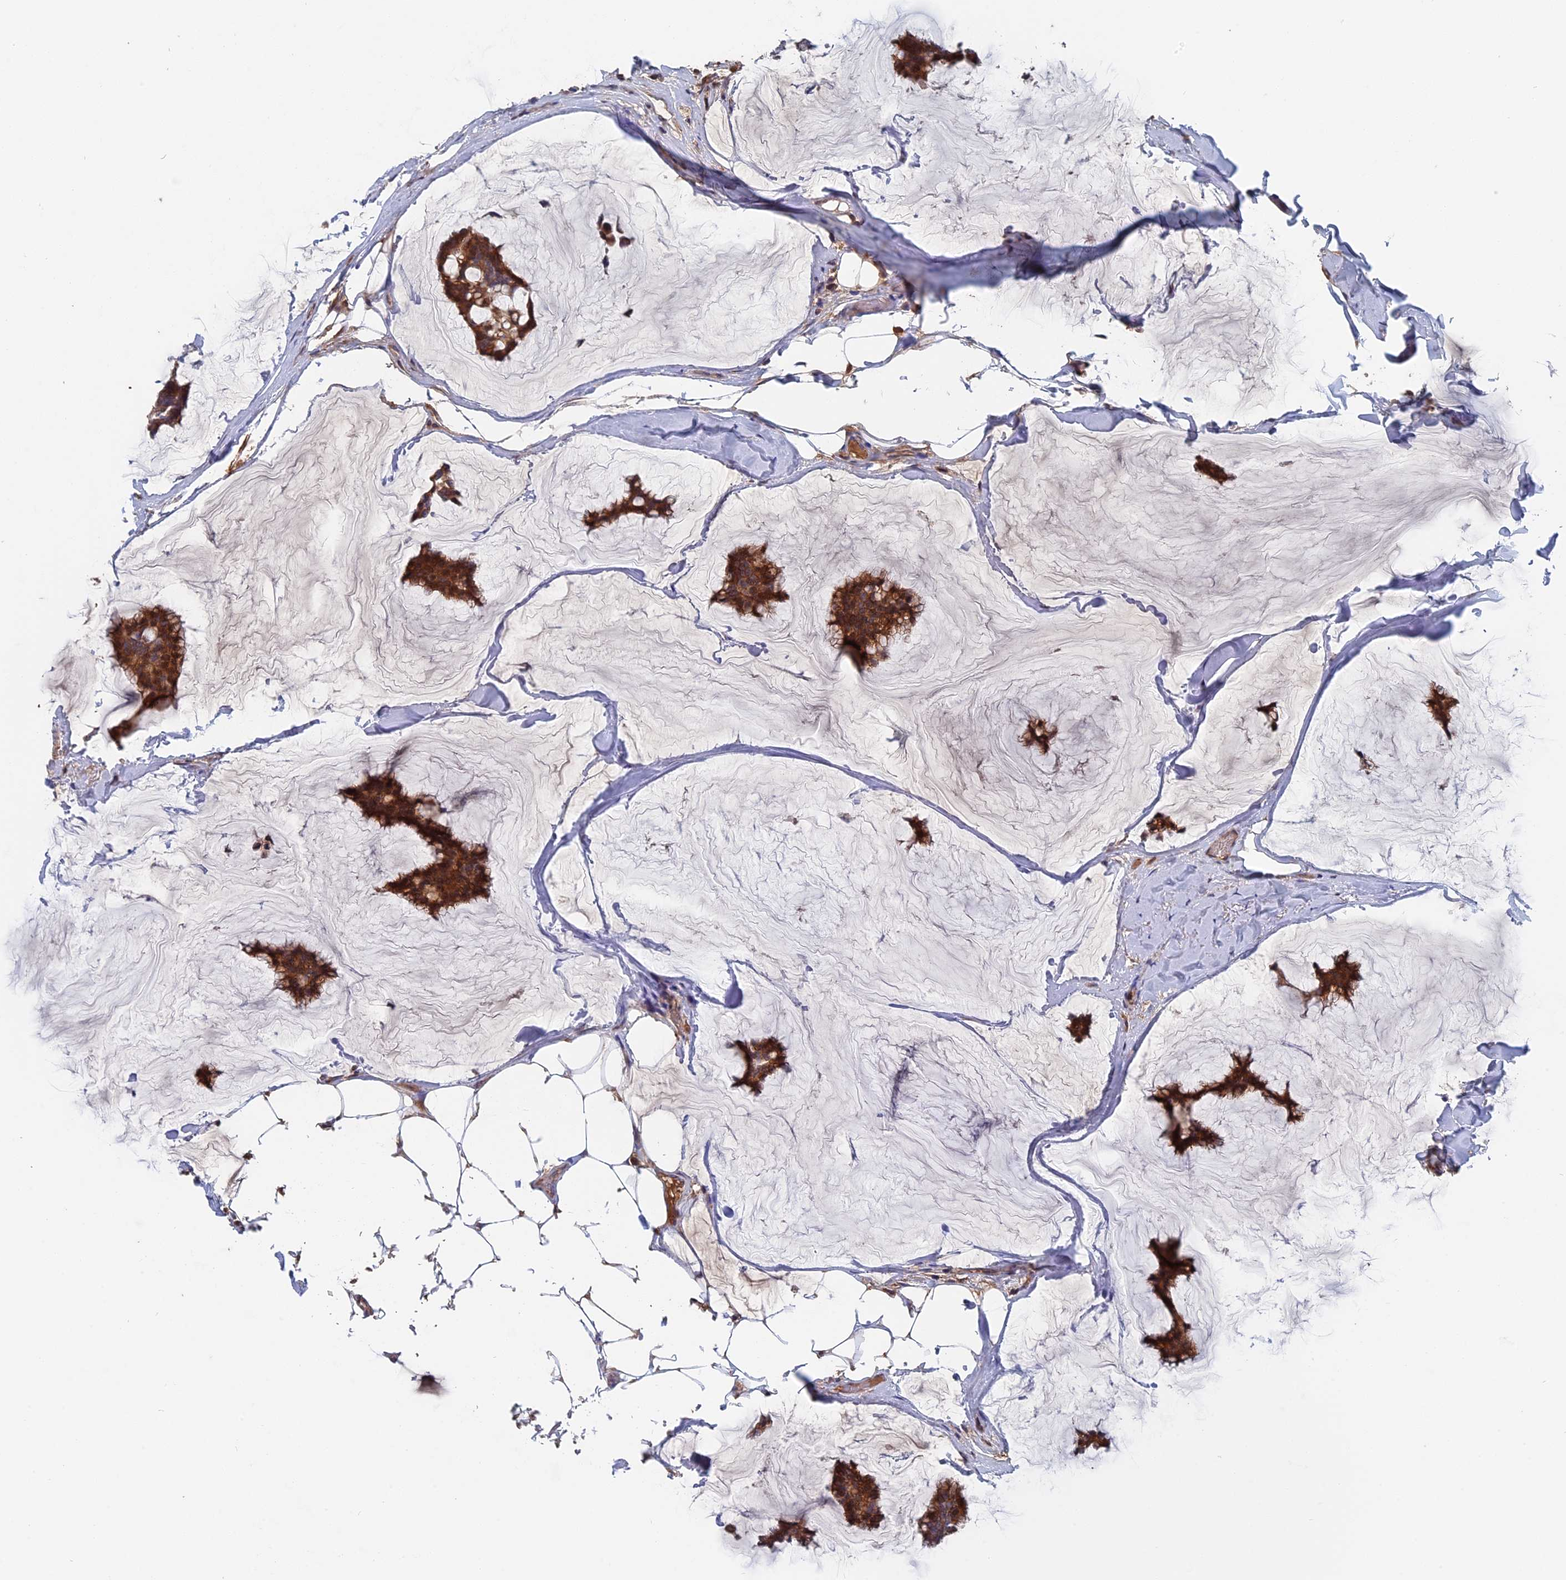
{"staining": {"intensity": "moderate", "quantity": ">75%", "location": "cytoplasmic/membranous"}, "tissue": "breast cancer", "cell_type": "Tumor cells", "image_type": "cancer", "snomed": [{"axis": "morphology", "description": "Duct carcinoma"}, {"axis": "topography", "description": "Breast"}], "caption": "Protein expression by immunohistochemistry (IHC) reveals moderate cytoplasmic/membranous expression in about >75% of tumor cells in breast cancer (intraductal carcinoma).", "gene": "SLC33A1", "patient": {"sex": "female", "age": 93}}